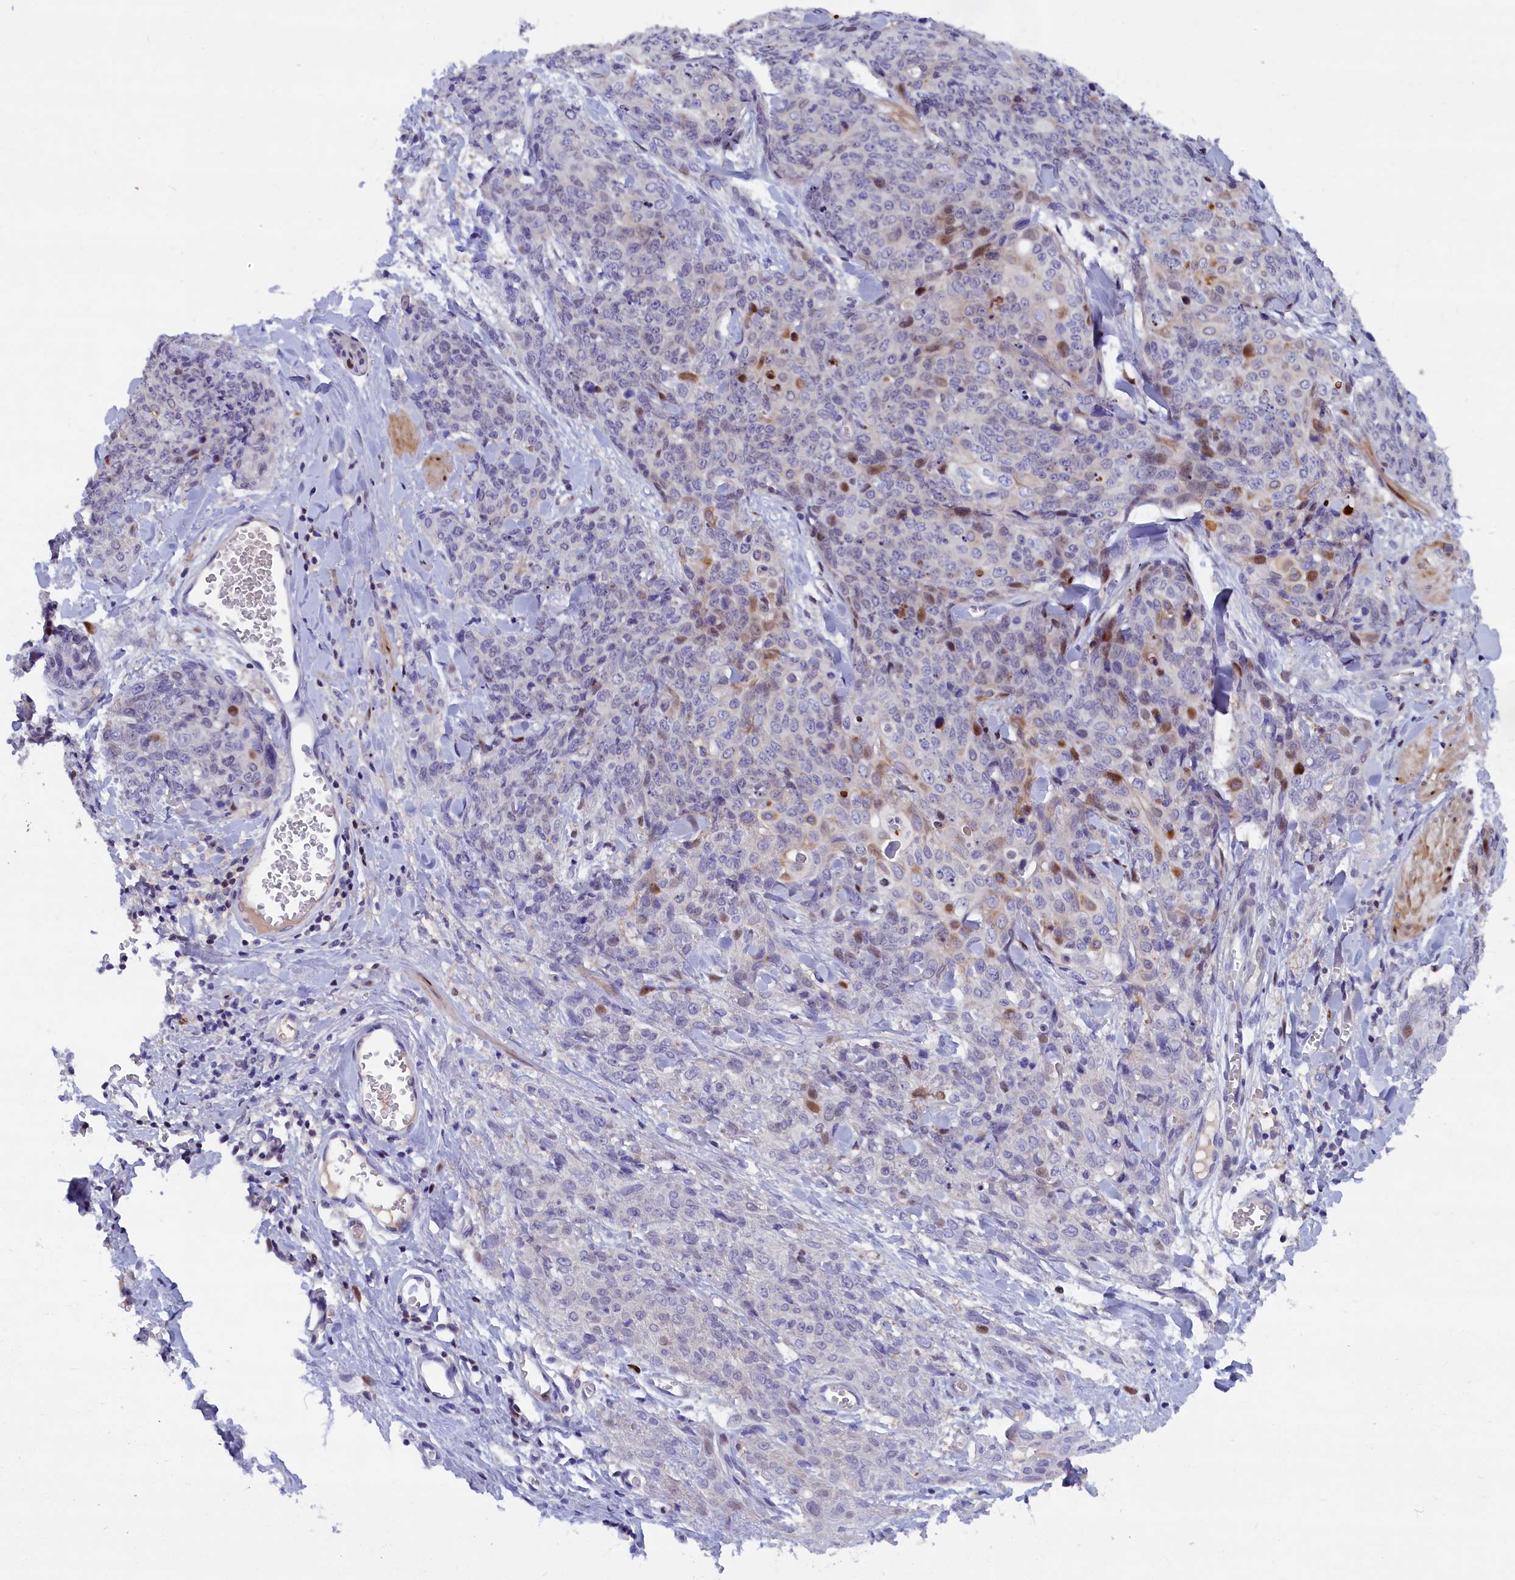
{"staining": {"intensity": "moderate", "quantity": "<25%", "location": "nuclear"}, "tissue": "skin cancer", "cell_type": "Tumor cells", "image_type": "cancer", "snomed": [{"axis": "morphology", "description": "Squamous cell carcinoma, NOS"}, {"axis": "topography", "description": "Skin"}, {"axis": "topography", "description": "Vulva"}], "caption": "Immunohistochemical staining of skin squamous cell carcinoma shows low levels of moderate nuclear protein positivity in approximately <25% of tumor cells.", "gene": "NKPD1", "patient": {"sex": "female", "age": 85}}